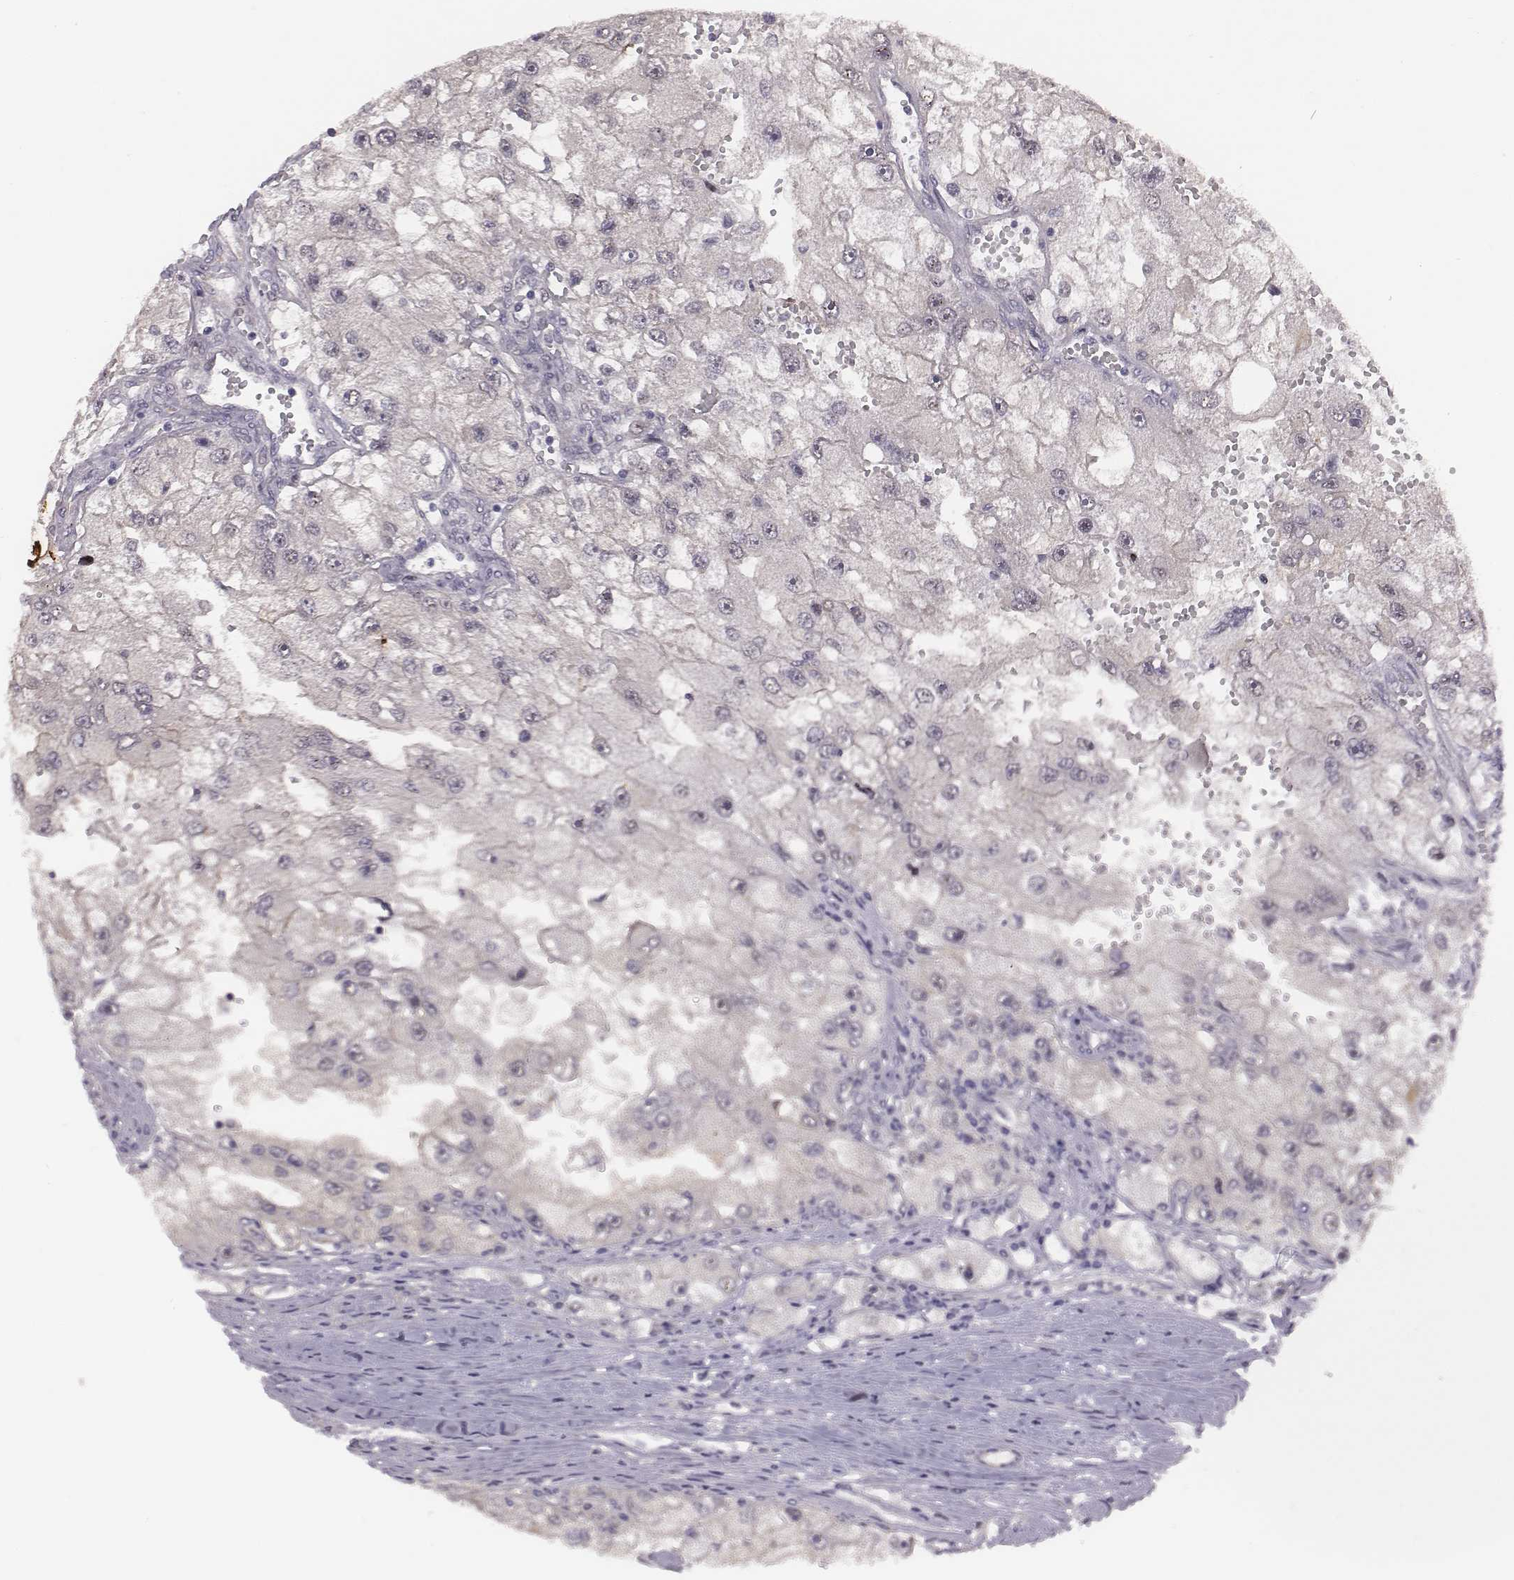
{"staining": {"intensity": "negative", "quantity": "none", "location": "none"}, "tissue": "renal cancer", "cell_type": "Tumor cells", "image_type": "cancer", "snomed": [{"axis": "morphology", "description": "Adenocarcinoma, NOS"}, {"axis": "topography", "description": "Kidney"}], "caption": "IHC micrograph of neoplastic tissue: adenocarcinoma (renal) stained with DAB exhibits no significant protein staining in tumor cells.", "gene": "SMURF2", "patient": {"sex": "male", "age": 63}}